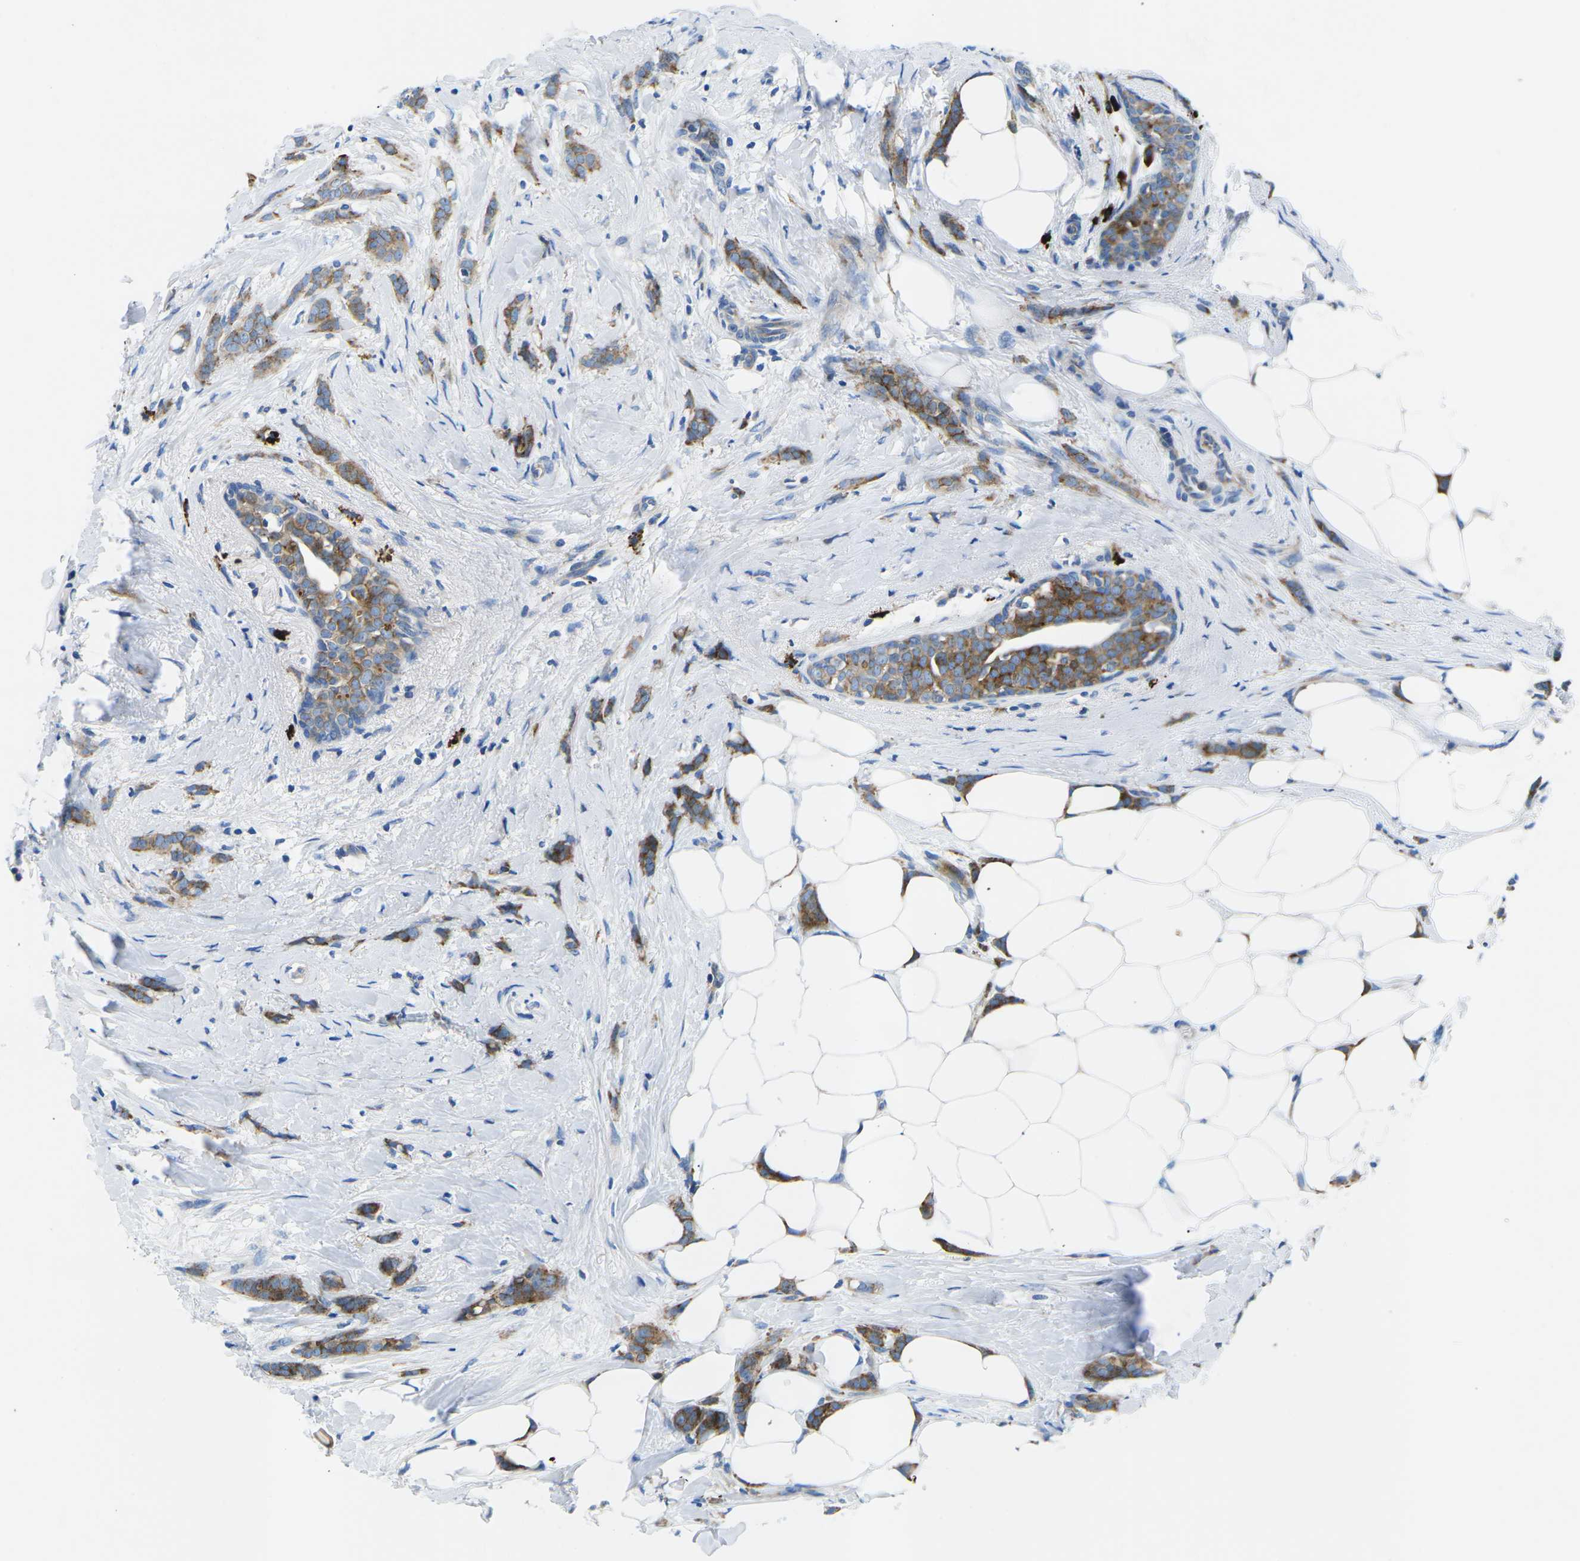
{"staining": {"intensity": "moderate", "quantity": ">75%", "location": "cytoplasmic/membranous"}, "tissue": "breast cancer", "cell_type": "Tumor cells", "image_type": "cancer", "snomed": [{"axis": "morphology", "description": "Lobular carcinoma, in situ"}, {"axis": "morphology", "description": "Lobular carcinoma"}, {"axis": "topography", "description": "Breast"}], "caption": "Protein expression analysis of human lobular carcinoma in situ (breast) reveals moderate cytoplasmic/membranous staining in approximately >75% of tumor cells.", "gene": "MC4R", "patient": {"sex": "female", "age": 41}}